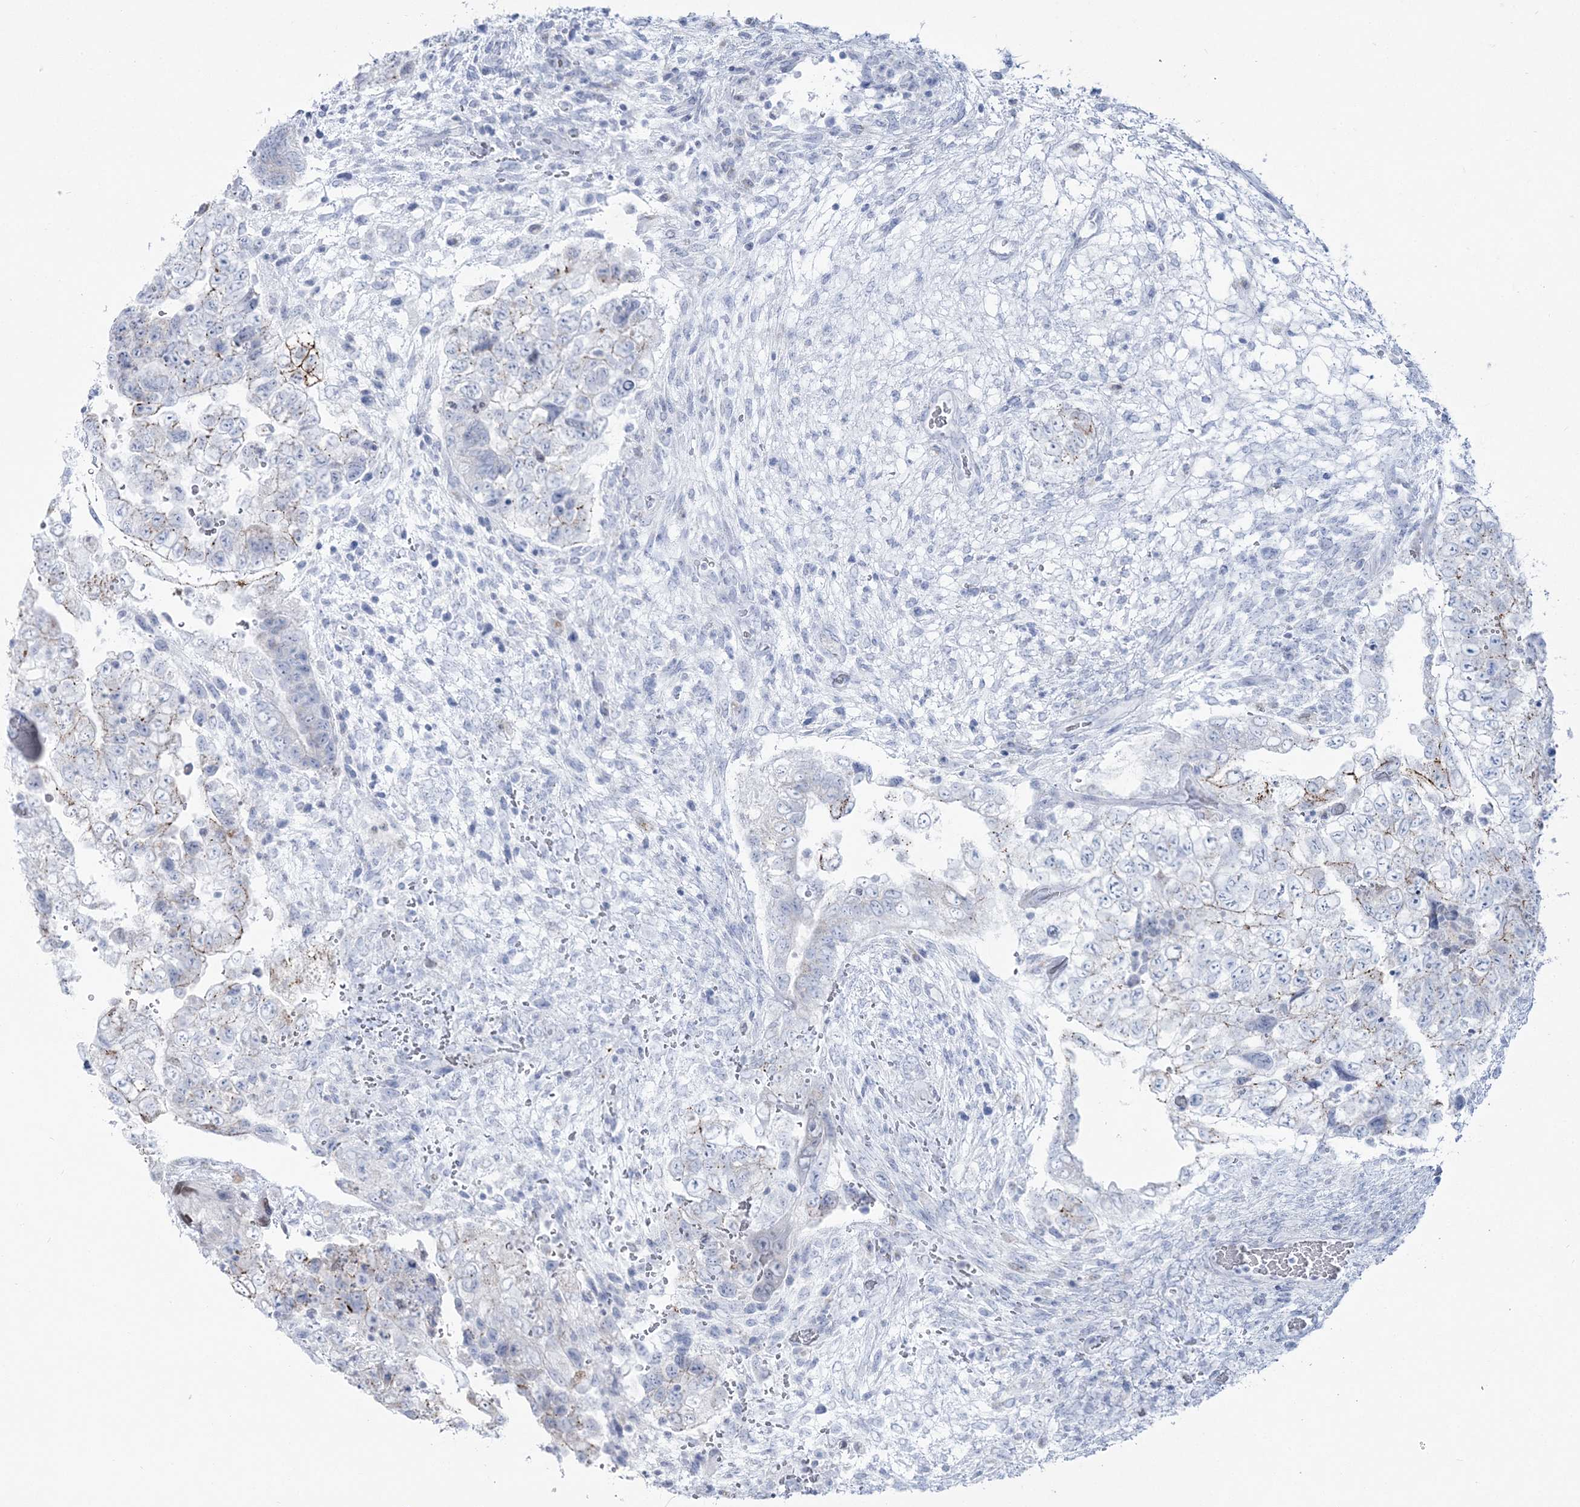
{"staining": {"intensity": "weak", "quantity": "<25%", "location": "cytoplasmic/membranous"}, "tissue": "testis cancer", "cell_type": "Tumor cells", "image_type": "cancer", "snomed": [{"axis": "morphology", "description": "Carcinoma, Embryonal, NOS"}, {"axis": "topography", "description": "Testis"}], "caption": "Protein analysis of embryonal carcinoma (testis) displays no significant staining in tumor cells.", "gene": "ZNF843", "patient": {"sex": "male", "age": 37}}